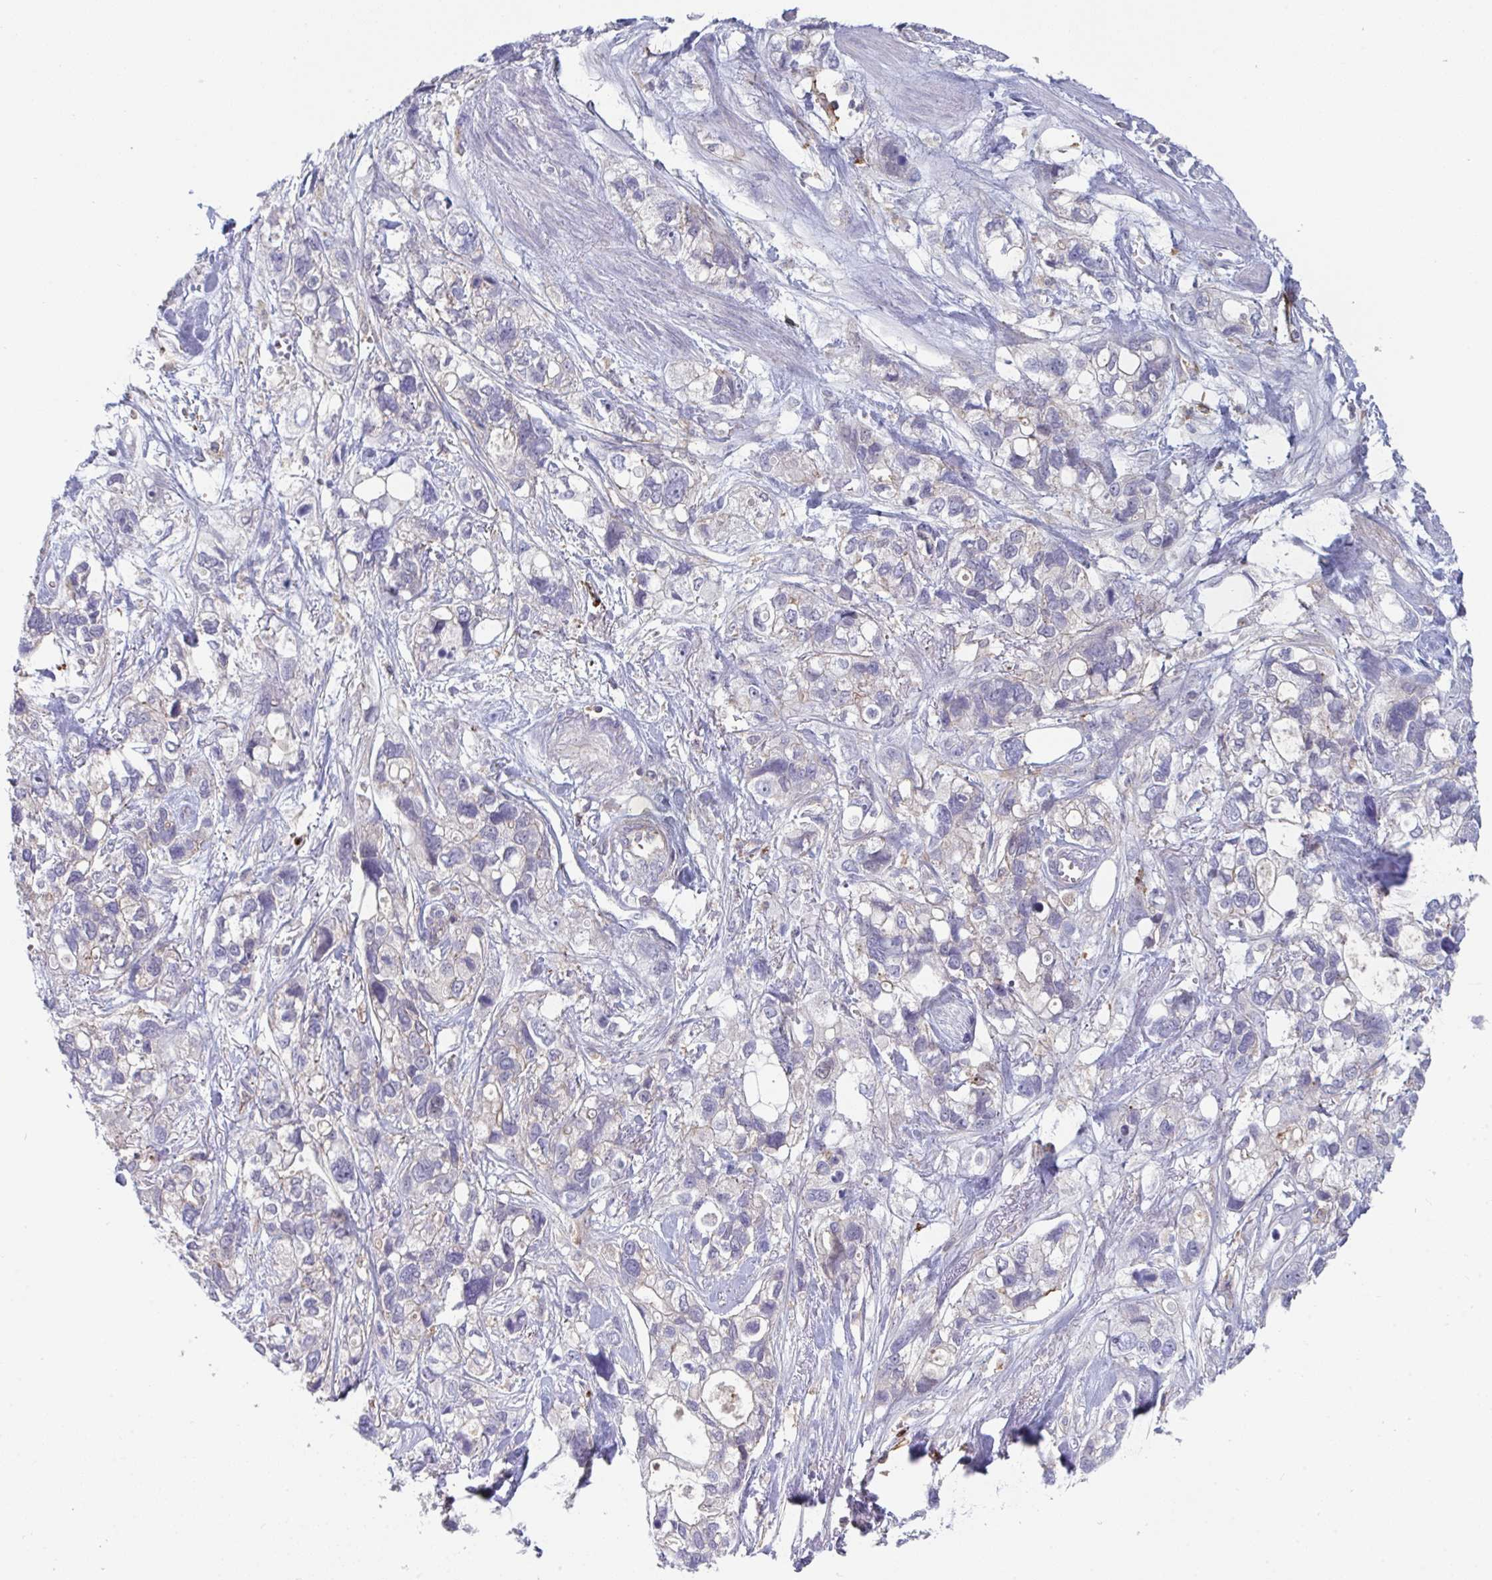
{"staining": {"intensity": "negative", "quantity": "none", "location": "none"}, "tissue": "stomach cancer", "cell_type": "Tumor cells", "image_type": "cancer", "snomed": [{"axis": "morphology", "description": "Adenocarcinoma, NOS"}, {"axis": "topography", "description": "Stomach, upper"}], "caption": "An immunohistochemistry (IHC) micrograph of adenocarcinoma (stomach) is shown. There is no staining in tumor cells of adenocarcinoma (stomach).", "gene": "DISP2", "patient": {"sex": "female", "age": 81}}